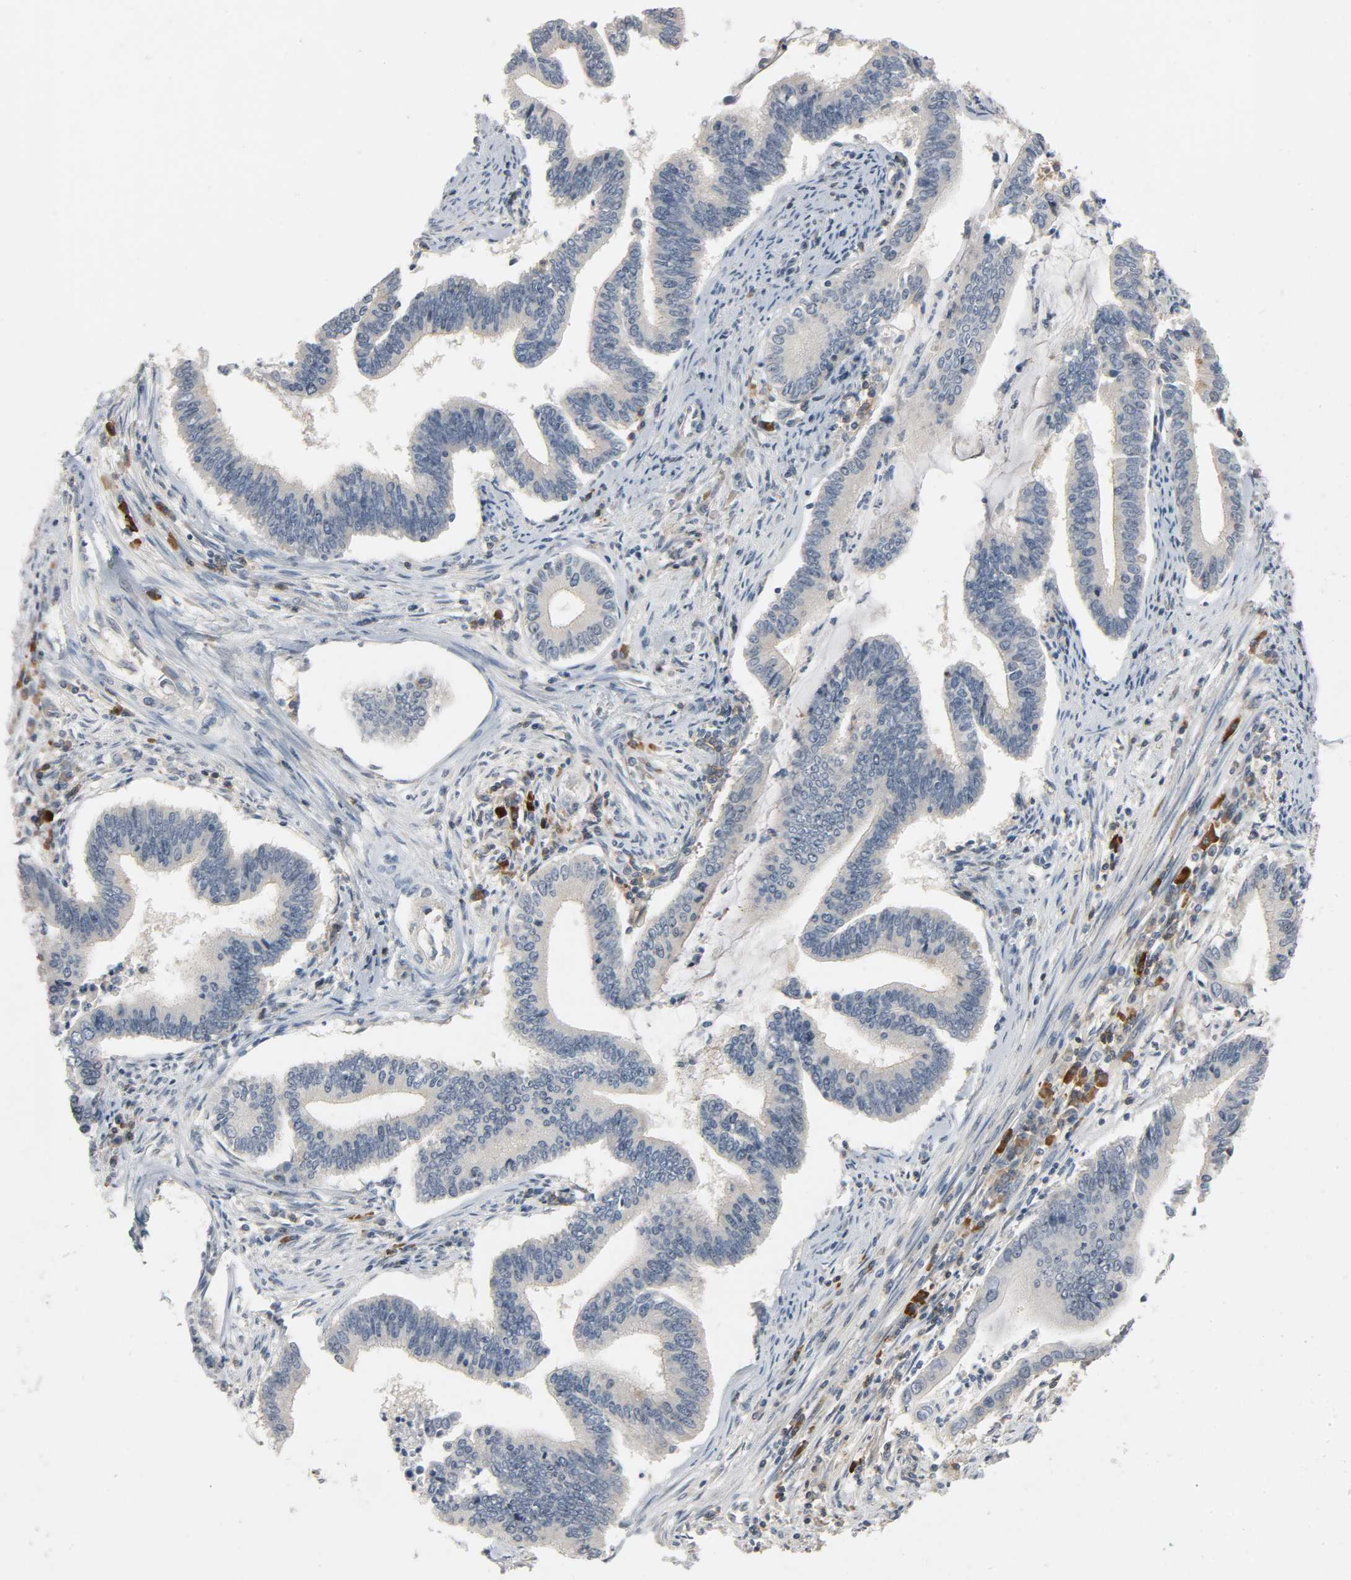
{"staining": {"intensity": "negative", "quantity": "none", "location": "none"}, "tissue": "cervical cancer", "cell_type": "Tumor cells", "image_type": "cancer", "snomed": [{"axis": "morphology", "description": "Adenocarcinoma, NOS"}, {"axis": "topography", "description": "Cervix"}], "caption": "Cervical adenocarcinoma was stained to show a protein in brown. There is no significant positivity in tumor cells. The staining was performed using DAB to visualize the protein expression in brown, while the nuclei were stained in blue with hematoxylin (Magnification: 20x).", "gene": "CD4", "patient": {"sex": "female", "age": 36}}